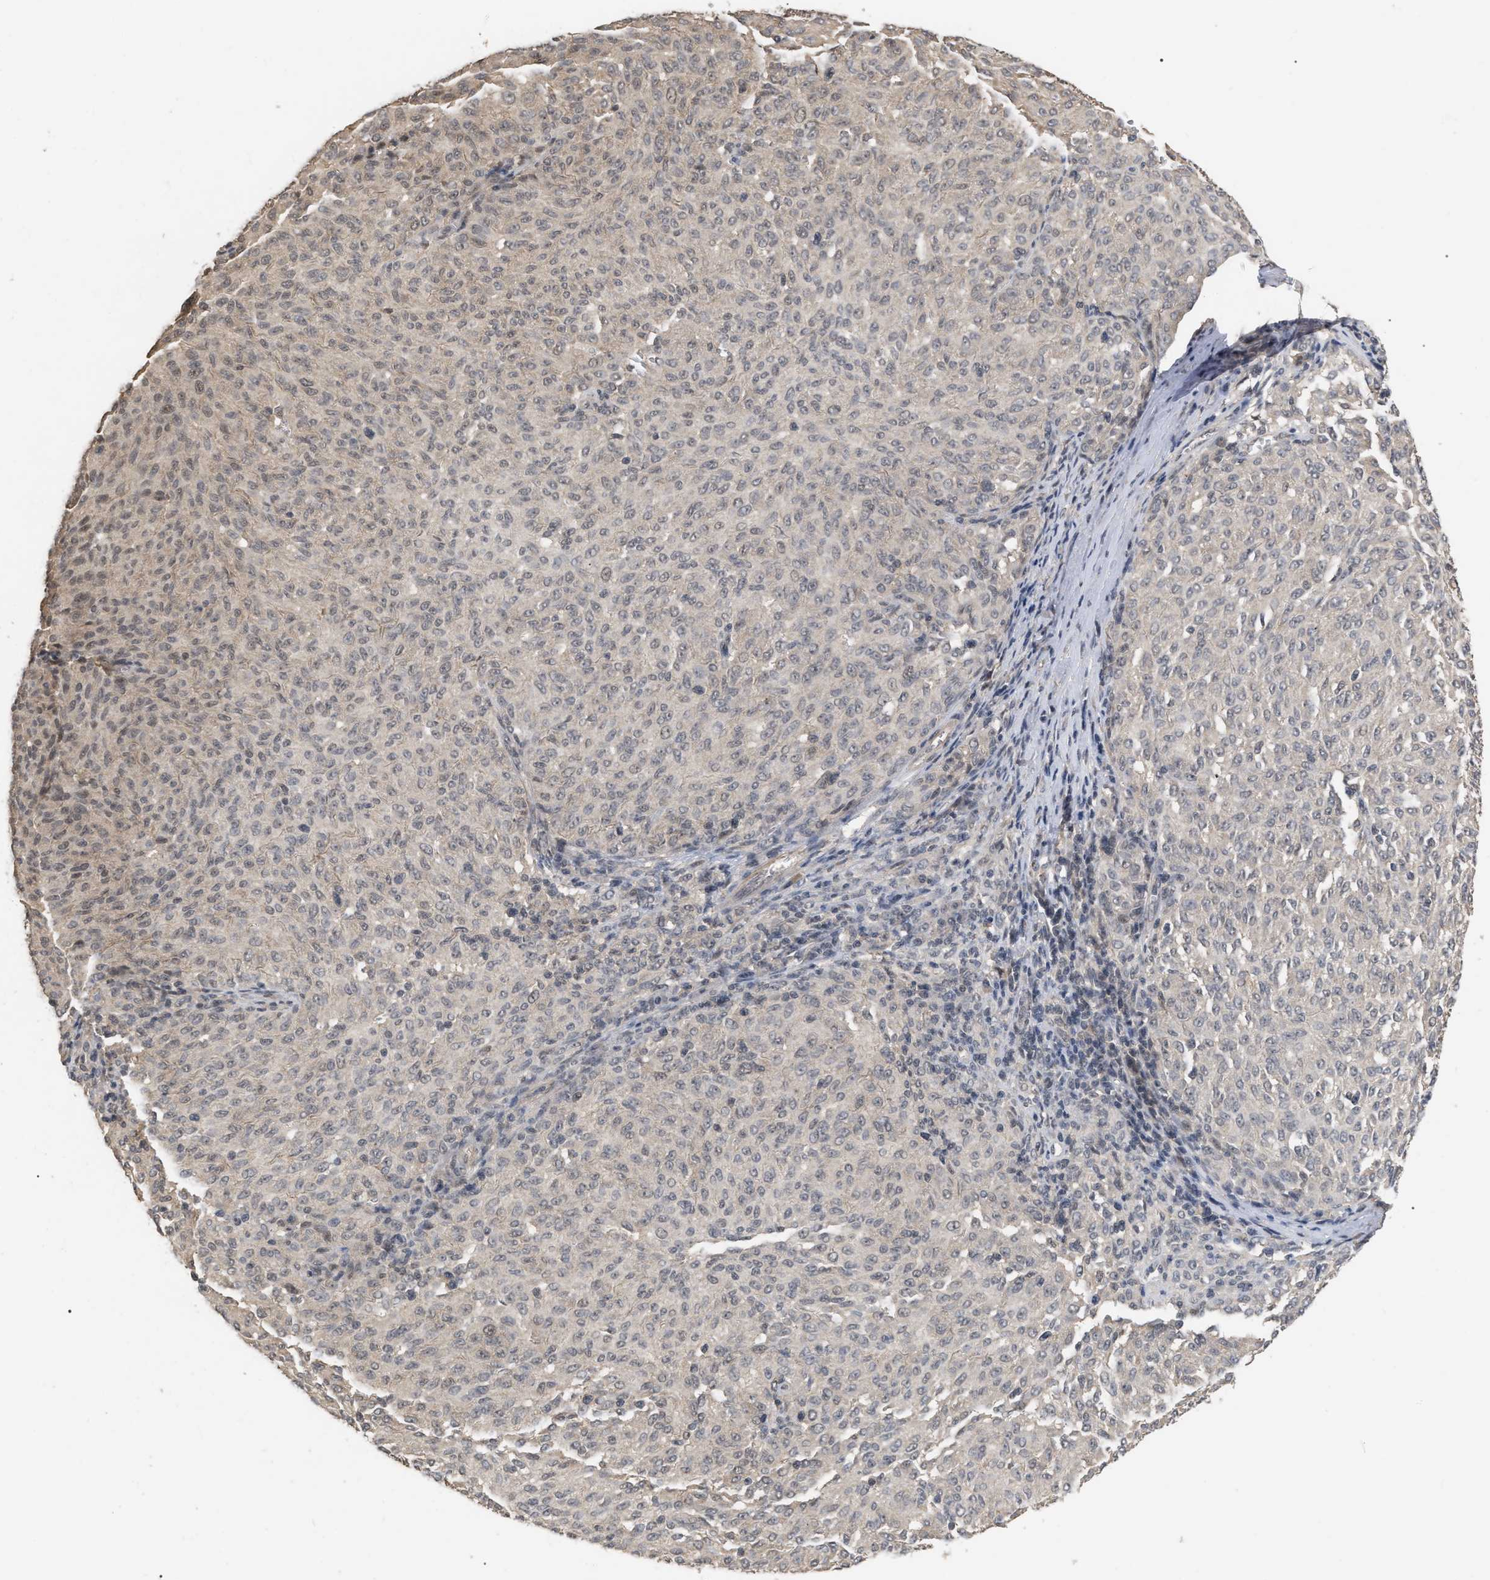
{"staining": {"intensity": "weak", "quantity": "<25%", "location": "nuclear"}, "tissue": "melanoma", "cell_type": "Tumor cells", "image_type": "cancer", "snomed": [{"axis": "morphology", "description": "Malignant melanoma, NOS"}, {"axis": "topography", "description": "Skin"}], "caption": "Immunohistochemical staining of malignant melanoma shows no significant expression in tumor cells. (DAB (3,3'-diaminobenzidine) immunohistochemistry (IHC), high magnification).", "gene": "JAZF1", "patient": {"sex": "female", "age": 72}}